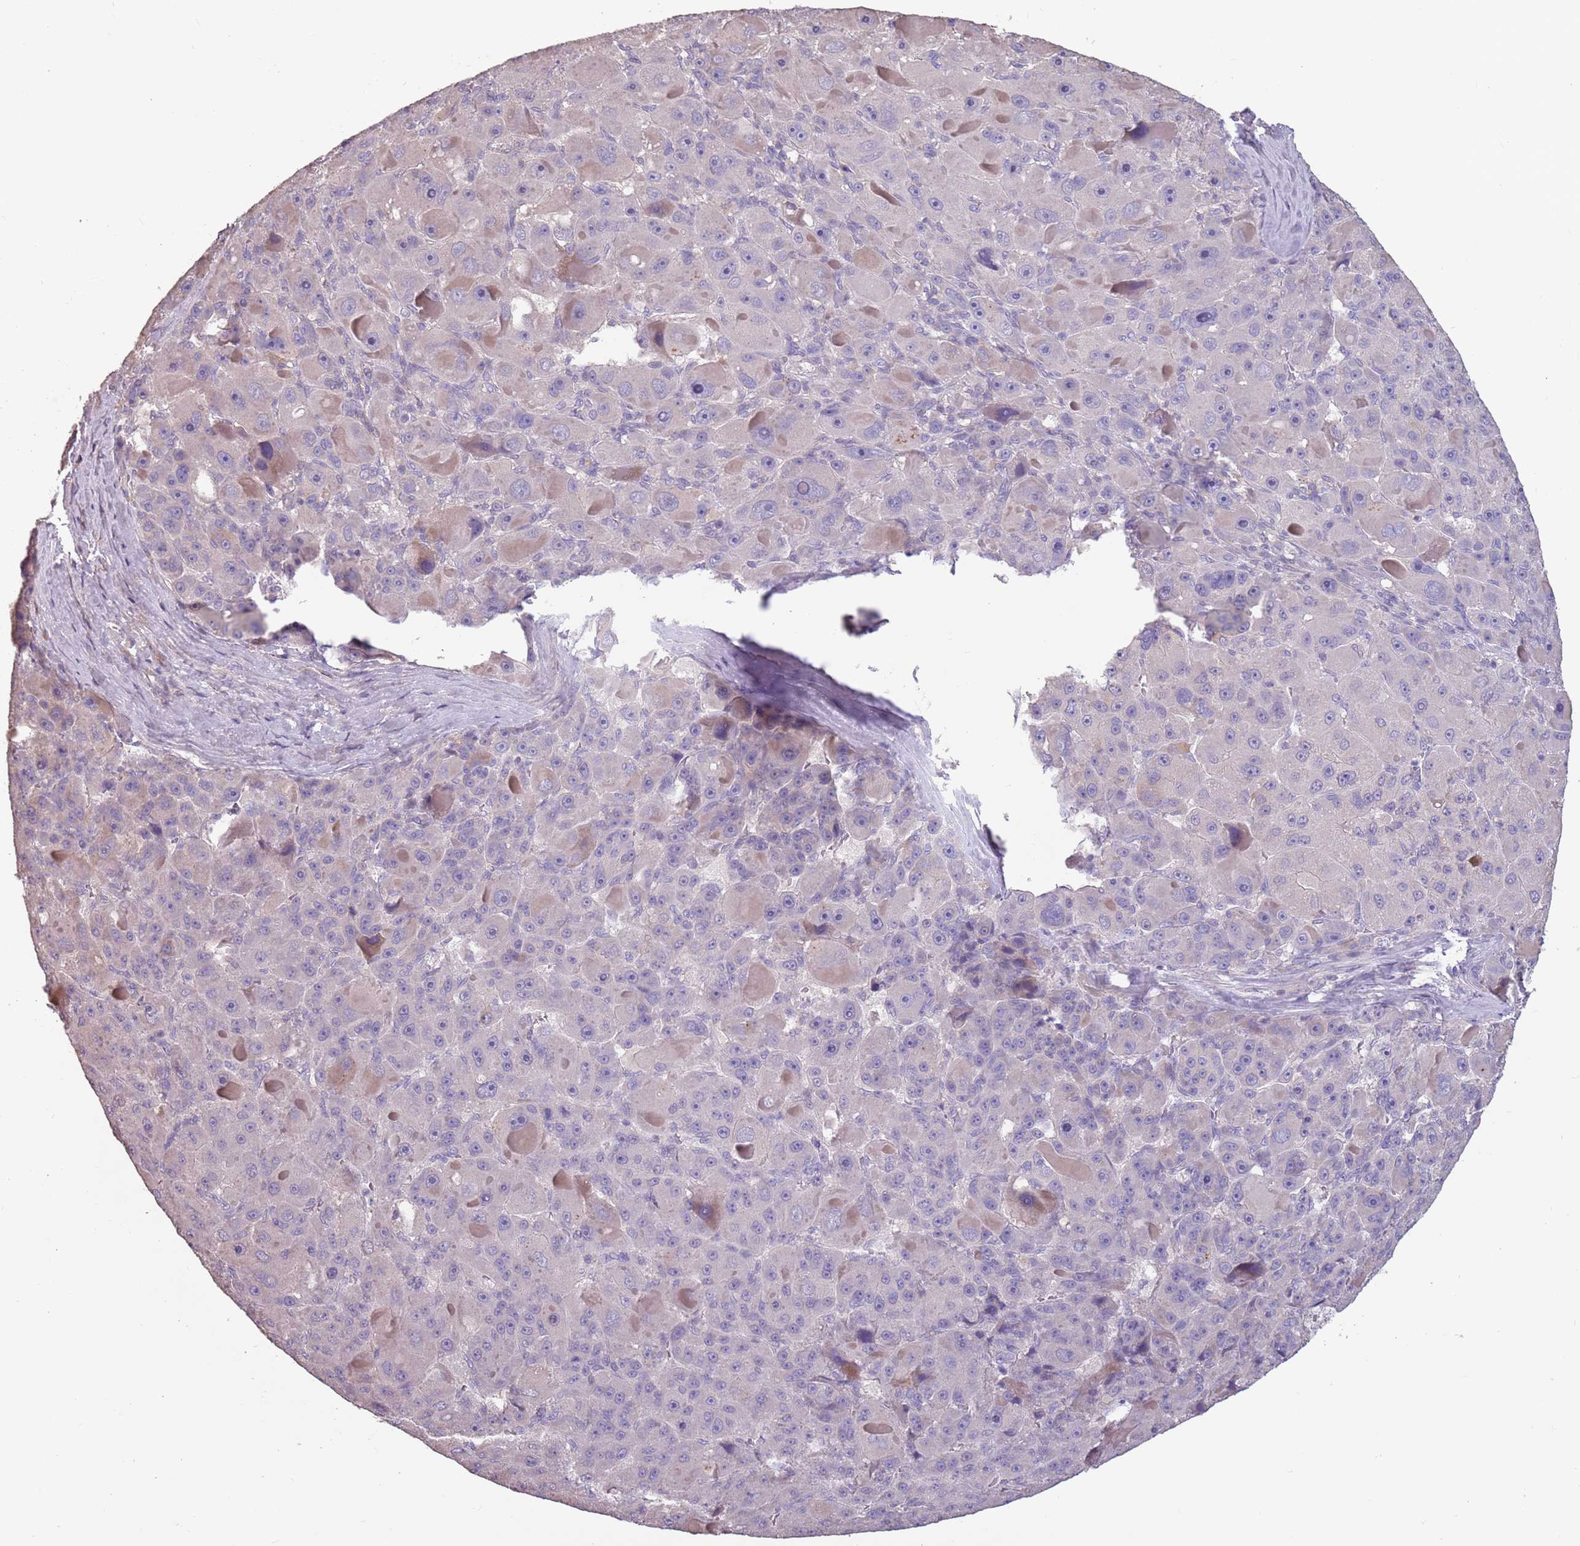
{"staining": {"intensity": "negative", "quantity": "none", "location": "none"}, "tissue": "liver cancer", "cell_type": "Tumor cells", "image_type": "cancer", "snomed": [{"axis": "morphology", "description": "Carcinoma, Hepatocellular, NOS"}, {"axis": "topography", "description": "Liver"}], "caption": "Human liver cancer stained for a protein using IHC reveals no positivity in tumor cells.", "gene": "MBD3L1", "patient": {"sex": "male", "age": 76}}